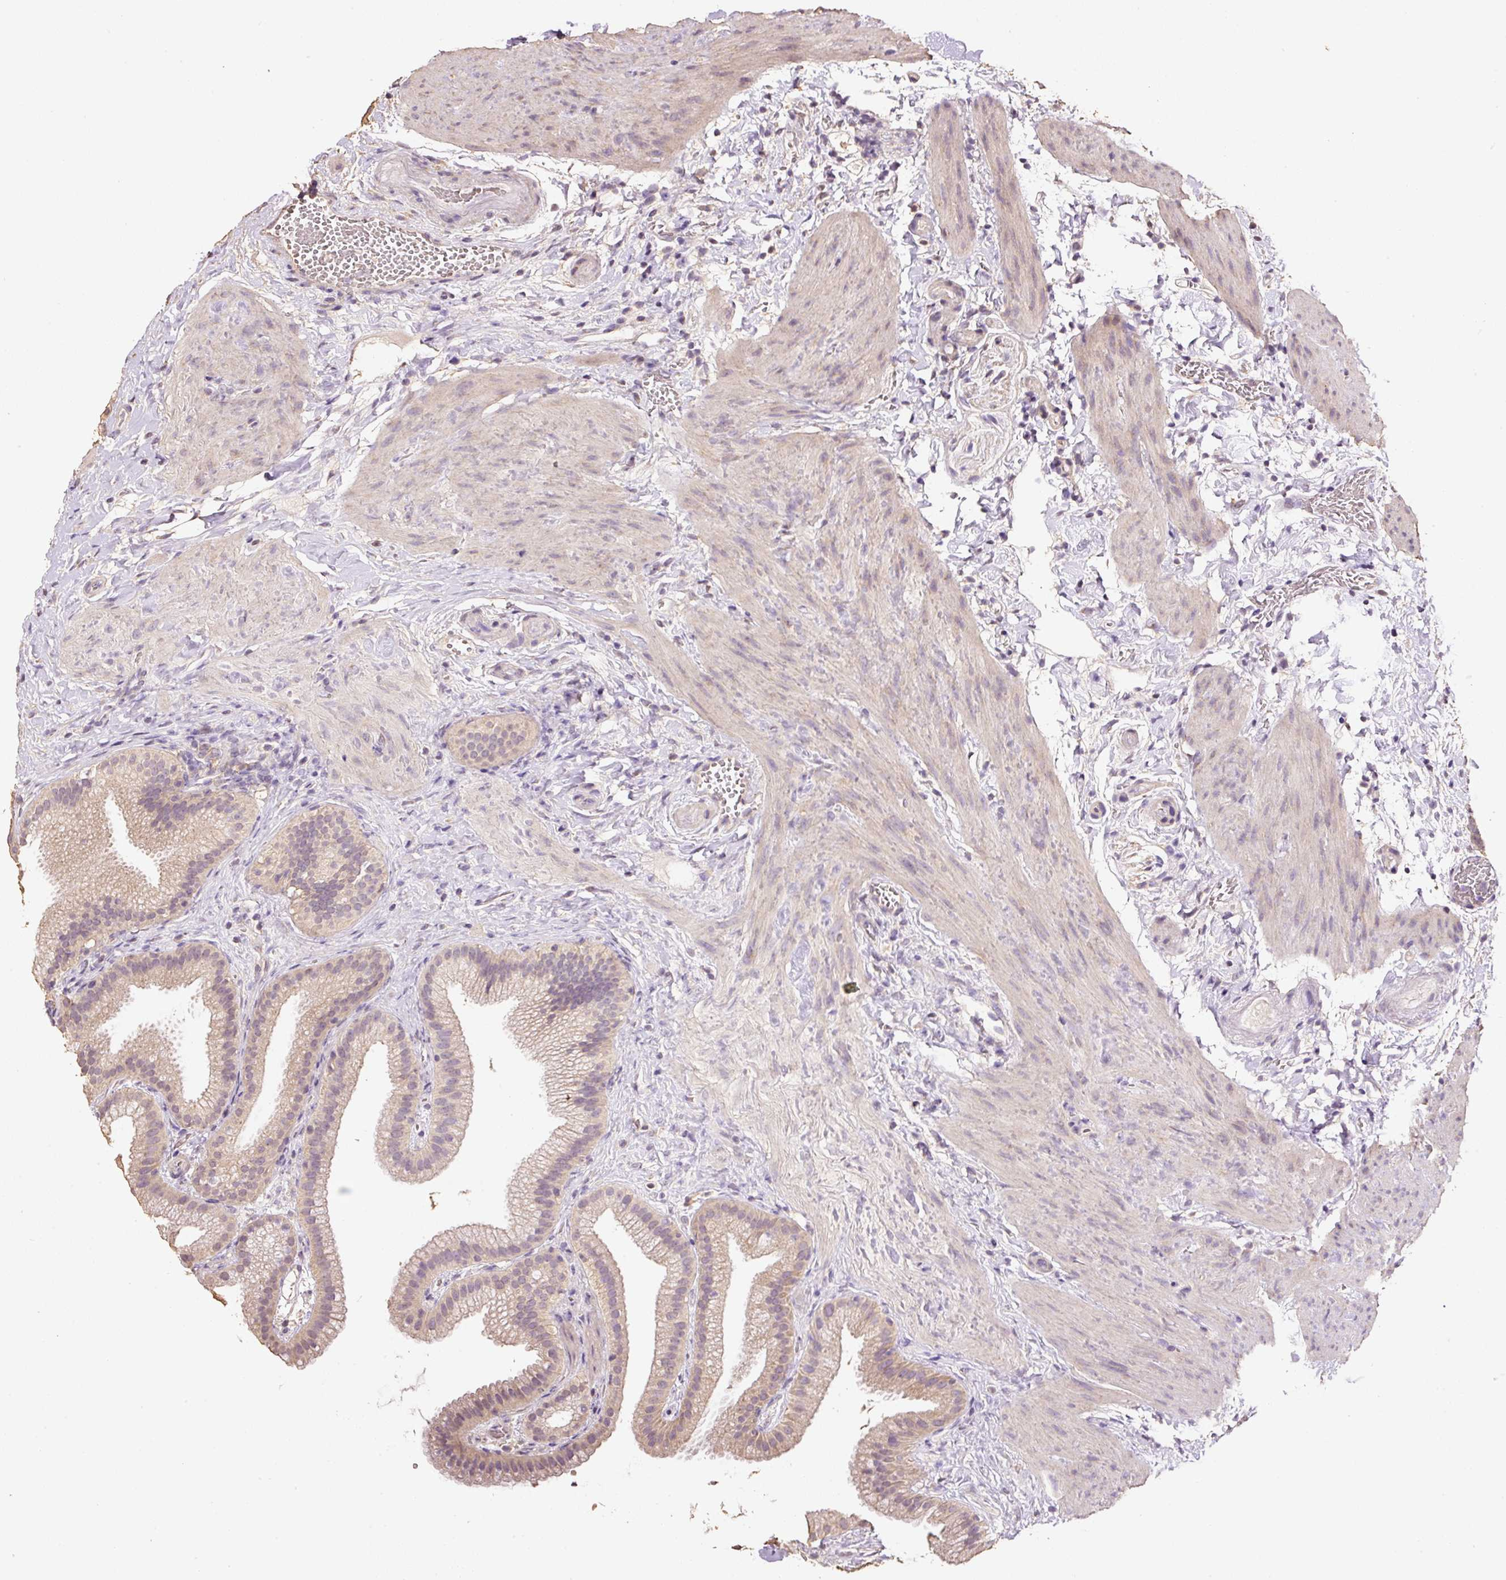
{"staining": {"intensity": "weak", "quantity": ">75%", "location": "cytoplasmic/membranous"}, "tissue": "gallbladder", "cell_type": "Glandular cells", "image_type": "normal", "snomed": [{"axis": "morphology", "description": "Normal tissue, NOS"}, {"axis": "topography", "description": "Gallbladder"}], "caption": "Immunohistochemical staining of benign human gallbladder demonstrates weak cytoplasmic/membranous protein staining in about >75% of glandular cells.", "gene": "HERC2", "patient": {"sex": "female", "age": 63}}